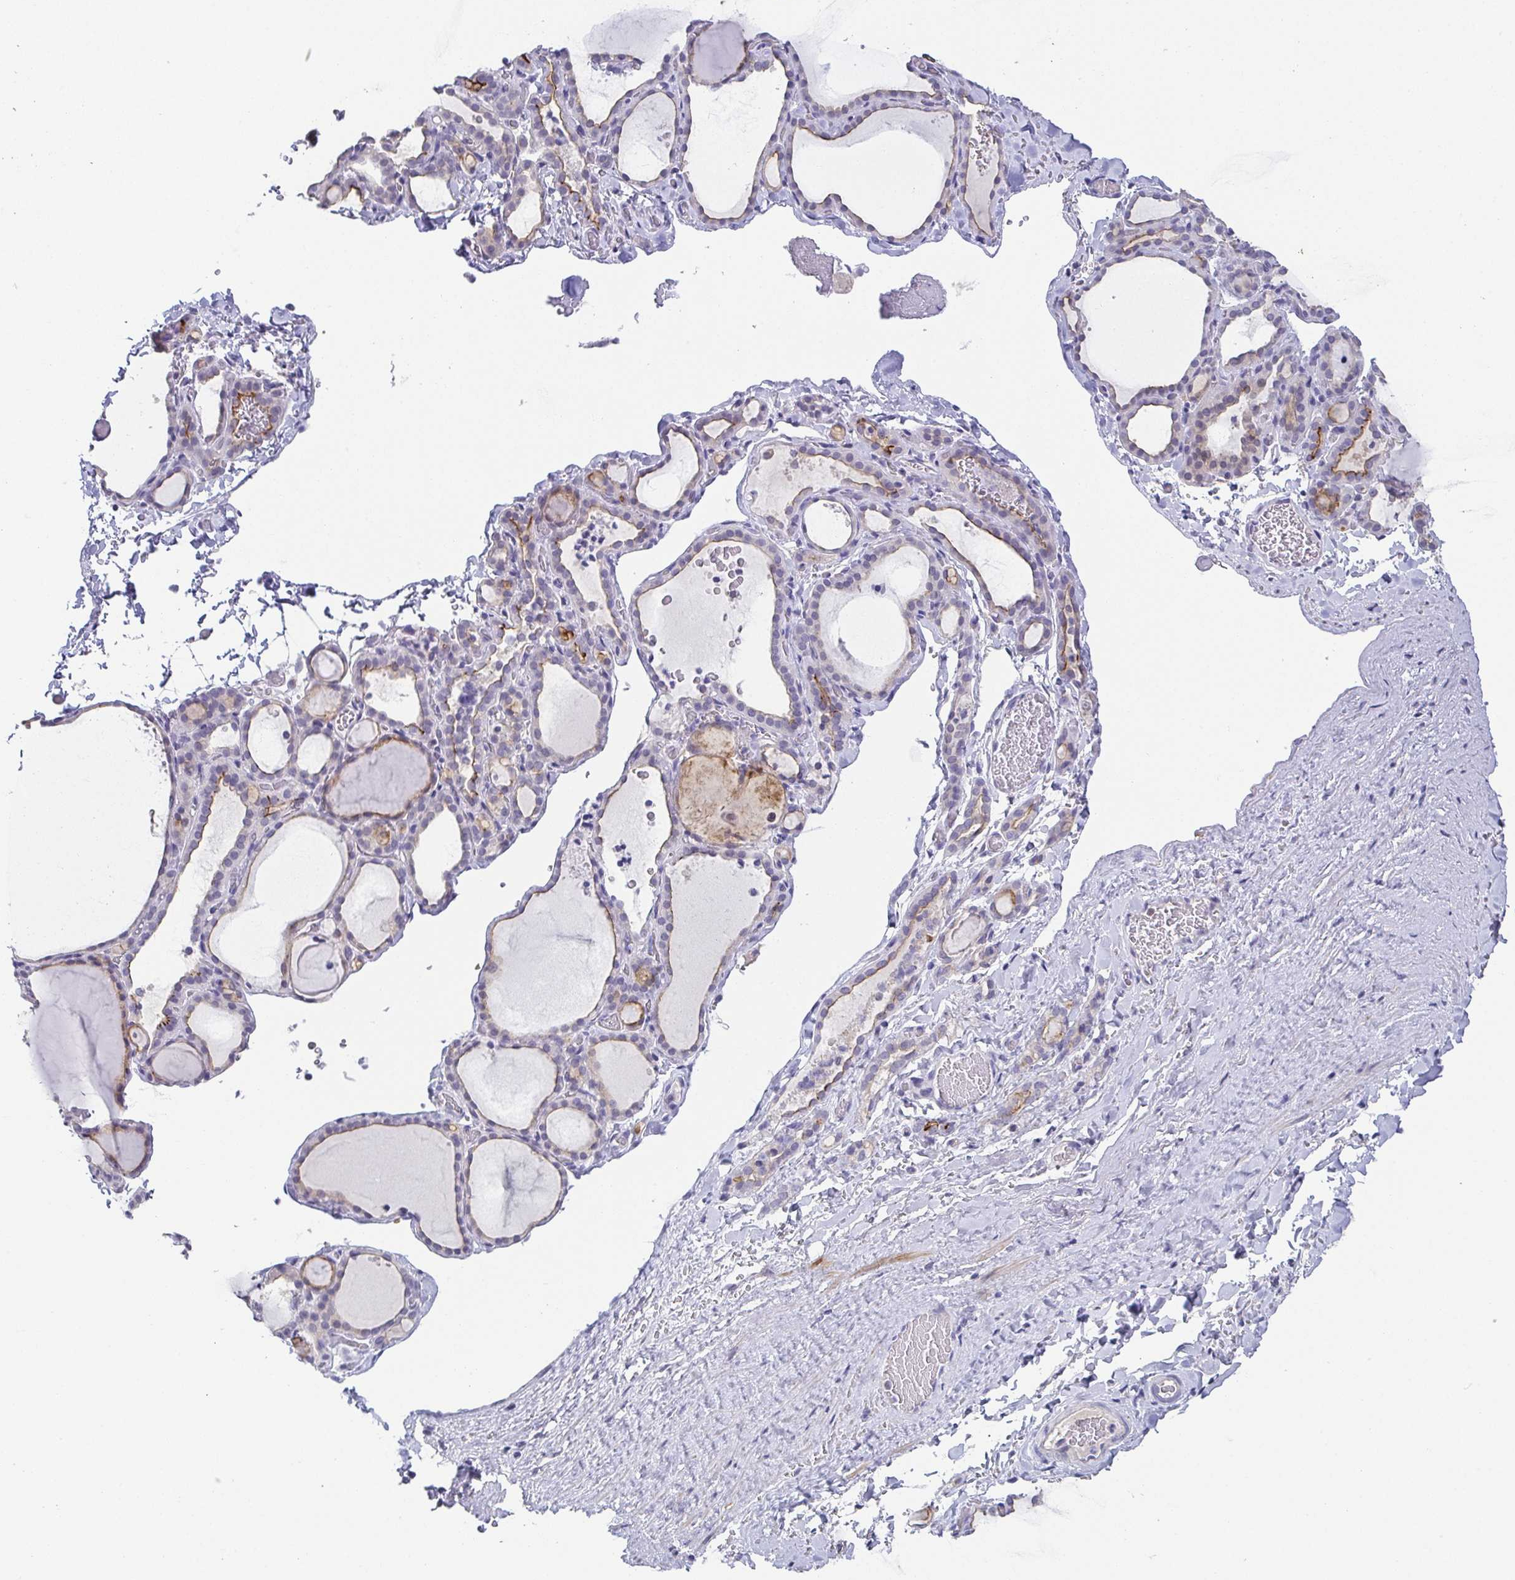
{"staining": {"intensity": "weak", "quantity": "25%-75%", "location": "cytoplasmic/membranous"}, "tissue": "thyroid gland", "cell_type": "Glandular cells", "image_type": "normal", "snomed": [{"axis": "morphology", "description": "Normal tissue, NOS"}, {"axis": "topography", "description": "Thyroid gland"}], "caption": "This image displays unremarkable thyroid gland stained with immunohistochemistry (IHC) to label a protein in brown. The cytoplasmic/membranous of glandular cells show weak positivity for the protein. Nuclei are counter-stained blue.", "gene": "RNASE7", "patient": {"sex": "female", "age": 22}}